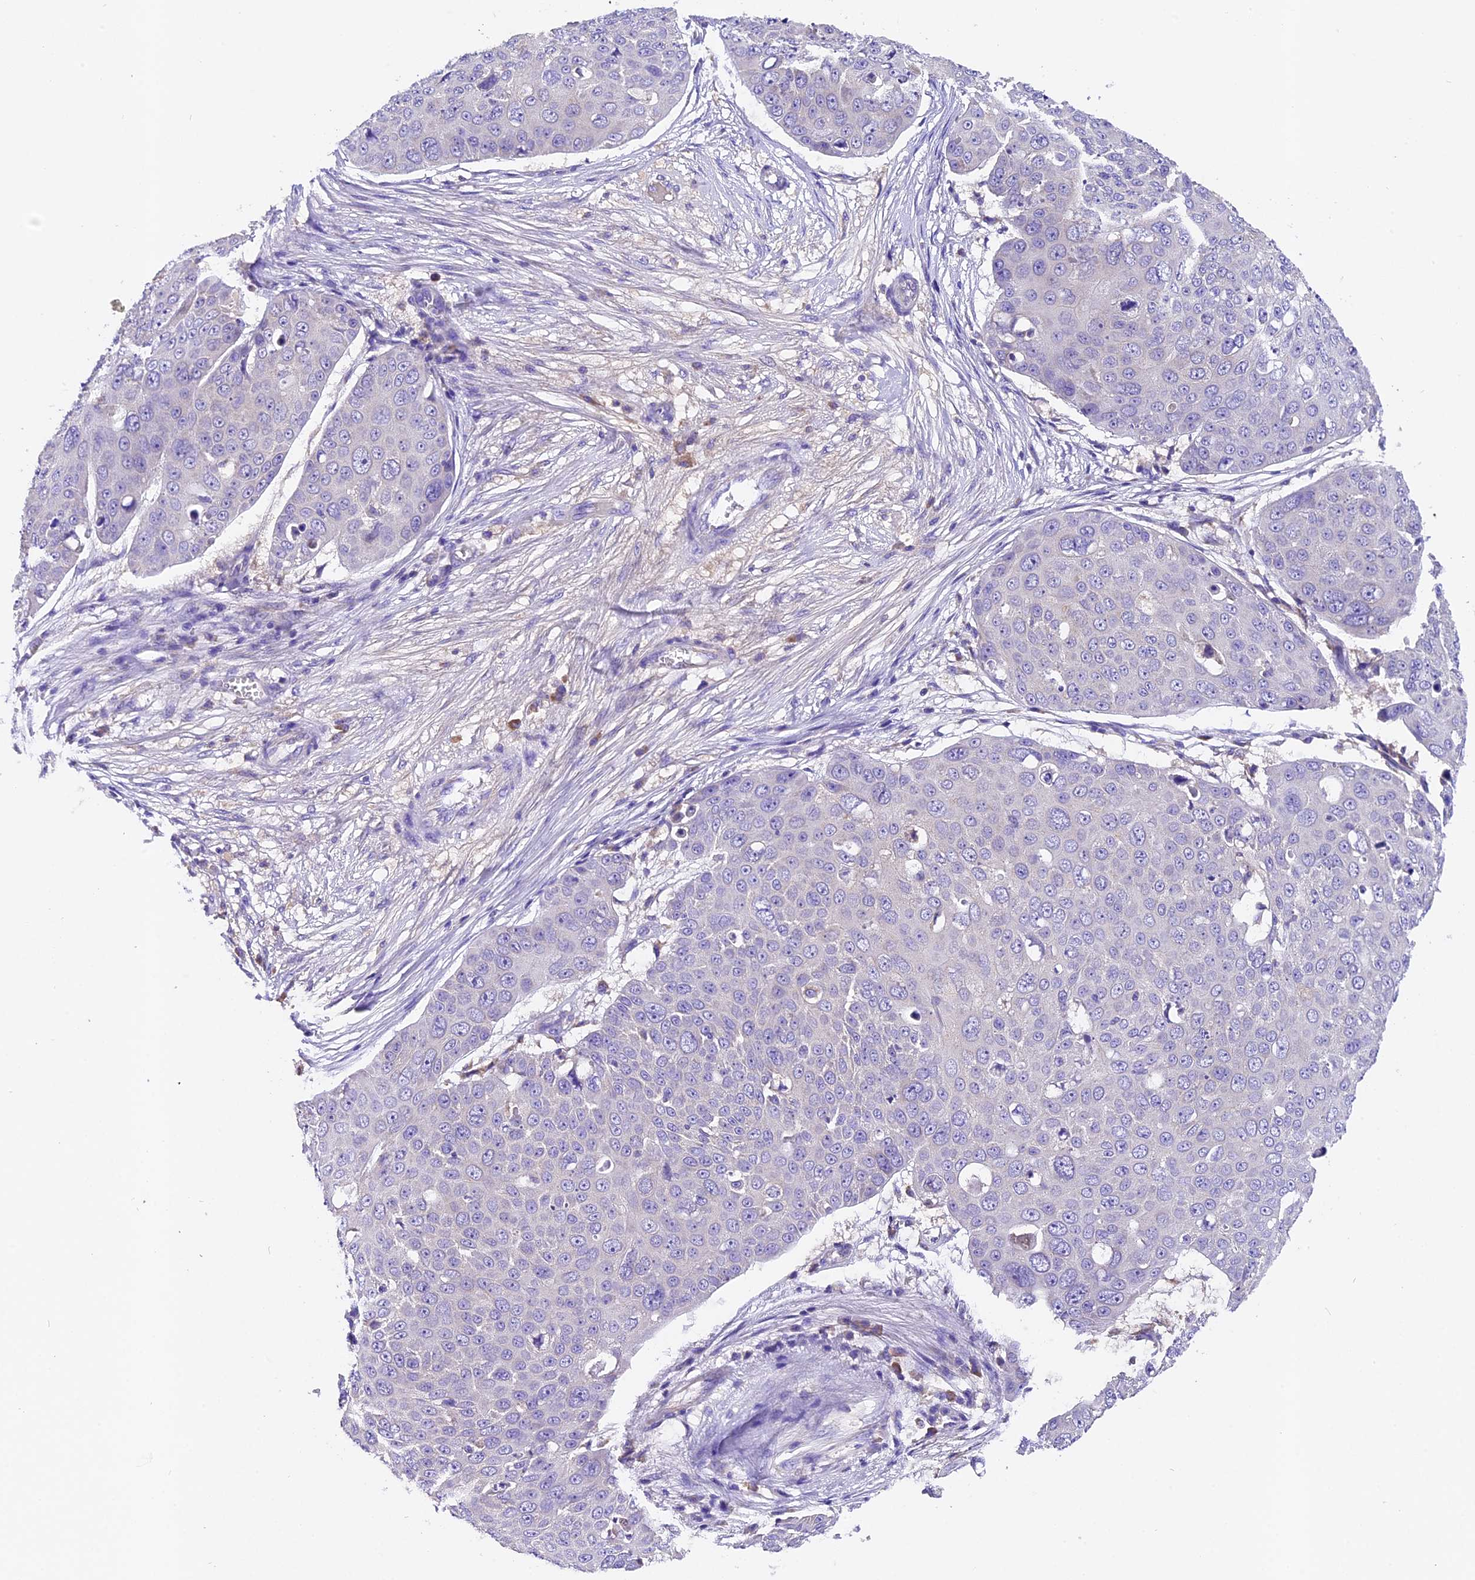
{"staining": {"intensity": "negative", "quantity": "none", "location": "none"}, "tissue": "skin cancer", "cell_type": "Tumor cells", "image_type": "cancer", "snomed": [{"axis": "morphology", "description": "Squamous cell carcinoma, NOS"}, {"axis": "topography", "description": "Skin"}], "caption": "Histopathology image shows no protein expression in tumor cells of skin cancer tissue.", "gene": "SIX5", "patient": {"sex": "male", "age": 71}}